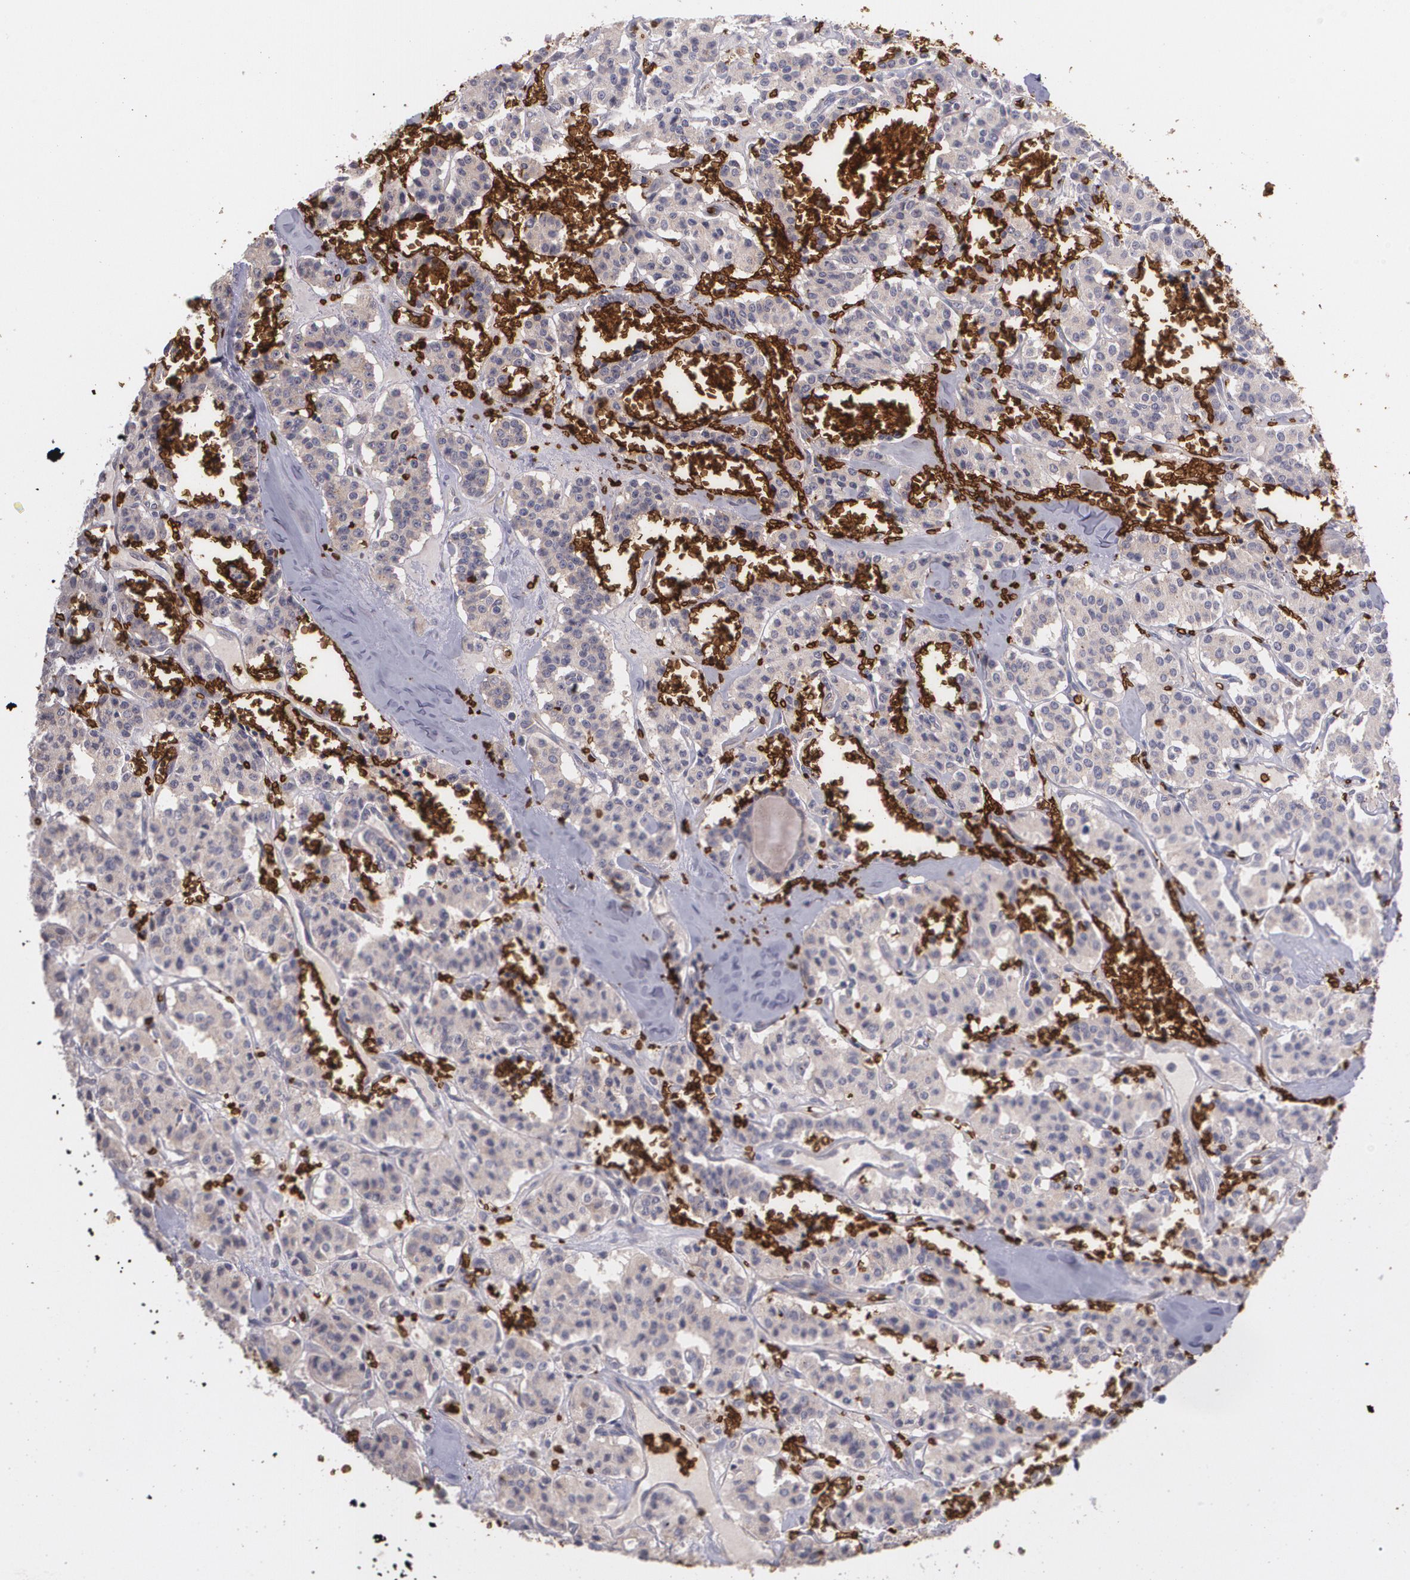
{"staining": {"intensity": "weak", "quantity": ">75%", "location": "cytoplasmic/membranous"}, "tissue": "carcinoid", "cell_type": "Tumor cells", "image_type": "cancer", "snomed": [{"axis": "morphology", "description": "Carcinoid, malignant, NOS"}, {"axis": "topography", "description": "Bronchus"}], "caption": "Brown immunohistochemical staining in carcinoid (malignant) demonstrates weak cytoplasmic/membranous staining in approximately >75% of tumor cells.", "gene": "SLC2A1", "patient": {"sex": "male", "age": 55}}